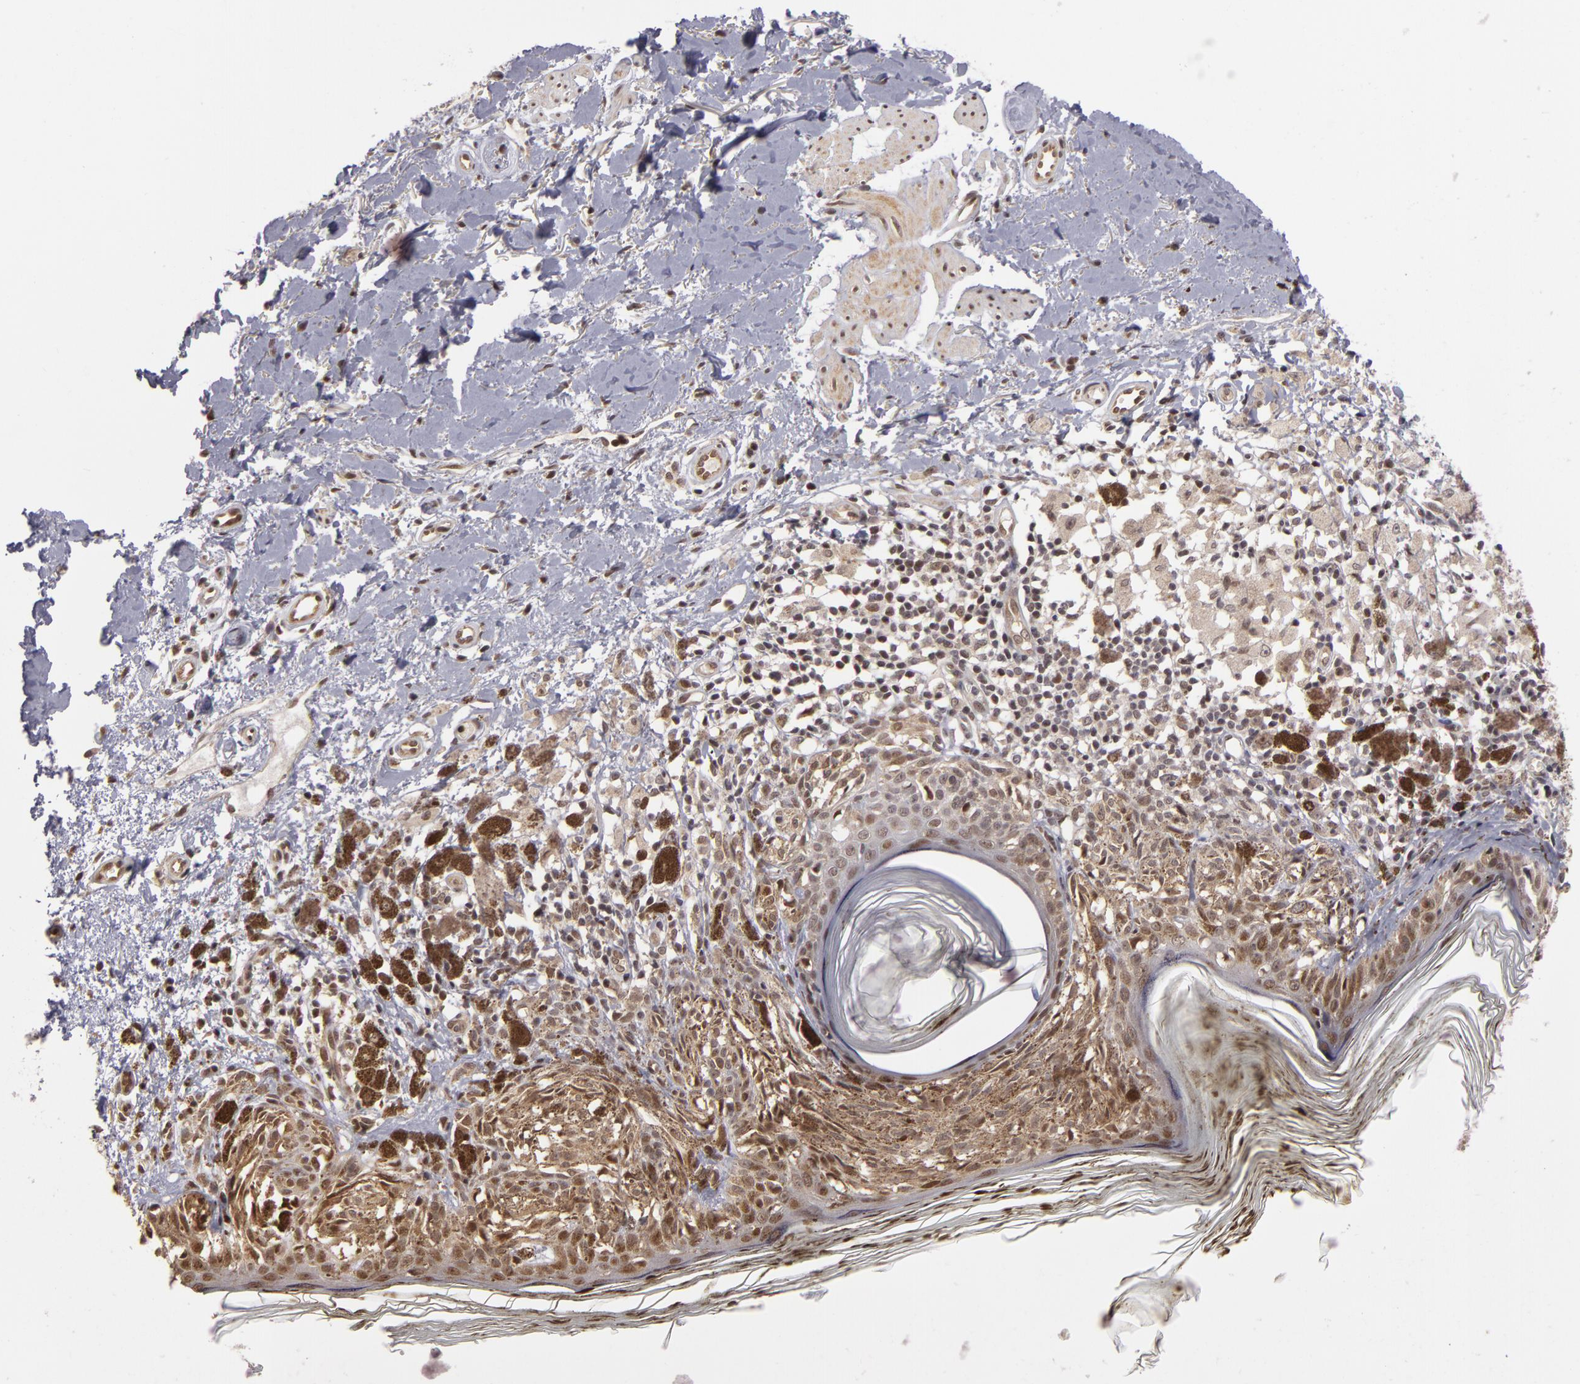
{"staining": {"intensity": "moderate", "quantity": "25%-75%", "location": "nuclear"}, "tissue": "melanoma", "cell_type": "Tumor cells", "image_type": "cancer", "snomed": [{"axis": "morphology", "description": "Malignant melanoma, NOS"}, {"axis": "topography", "description": "Skin"}], "caption": "Melanoma stained for a protein displays moderate nuclear positivity in tumor cells. Using DAB (brown) and hematoxylin (blue) stains, captured at high magnification using brightfield microscopy.", "gene": "ZNF133", "patient": {"sex": "male", "age": 88}}